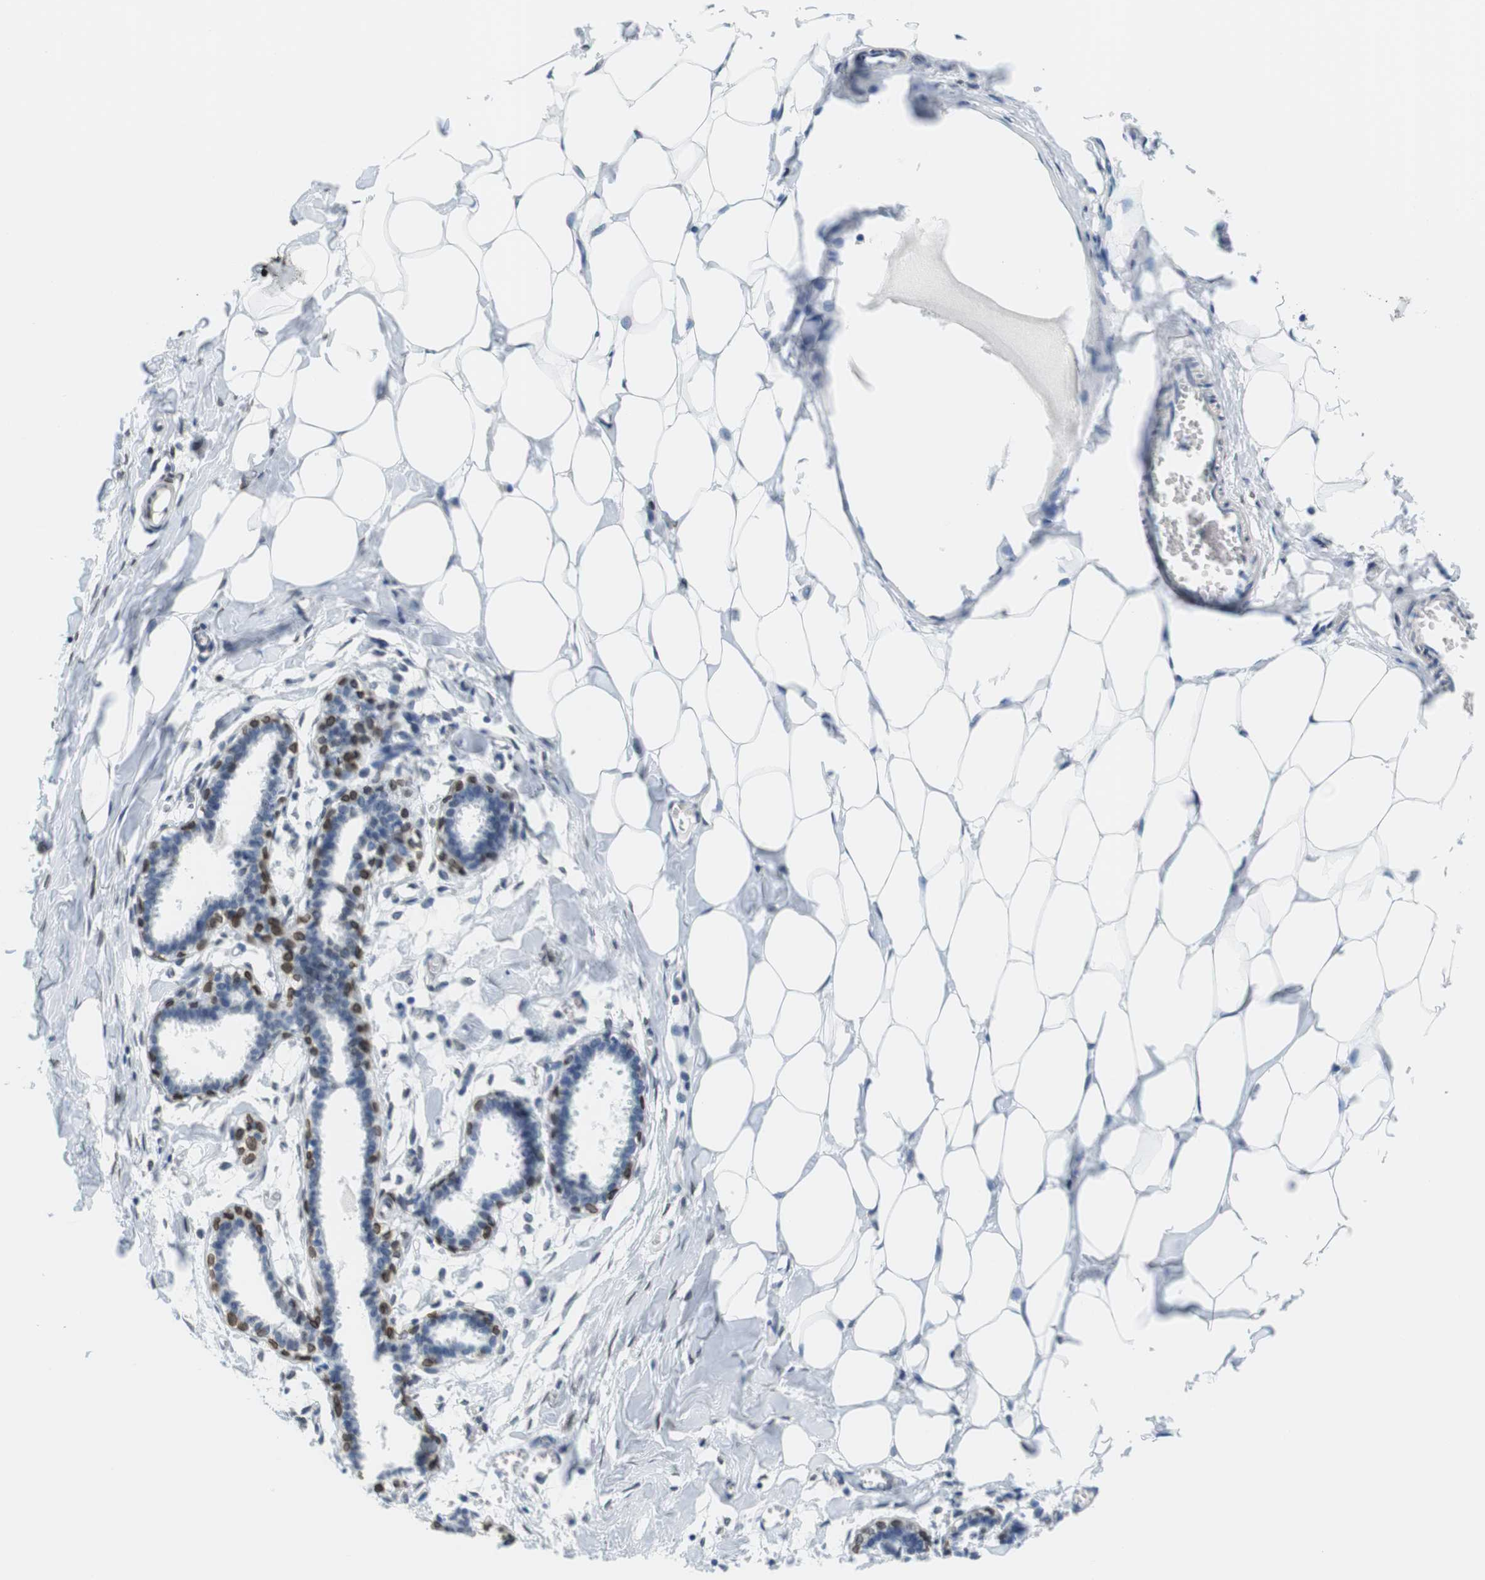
{"staining": {"intensity": "negative", "quantity": "none", "location": "none"}, "tissue": "breast", "cell_type": "Adipocytes", "image_type": "normal", "snomed": [{"axis": "morphology", "description": "Normal tissue, NOS"}, {"axis": "topography", "description": "Breast"}], "caption": "Immunohistochemistry photomicrograph of benign human breast stained for a protein (brown), which demonstrates no positivity in adipocytes. The staining is performed using DAB brown chromogen with nuclei counter-stained in using hematoxylin.", "gene": "ARL6IP6", "patient": {"sex": "female", "age": 27}}